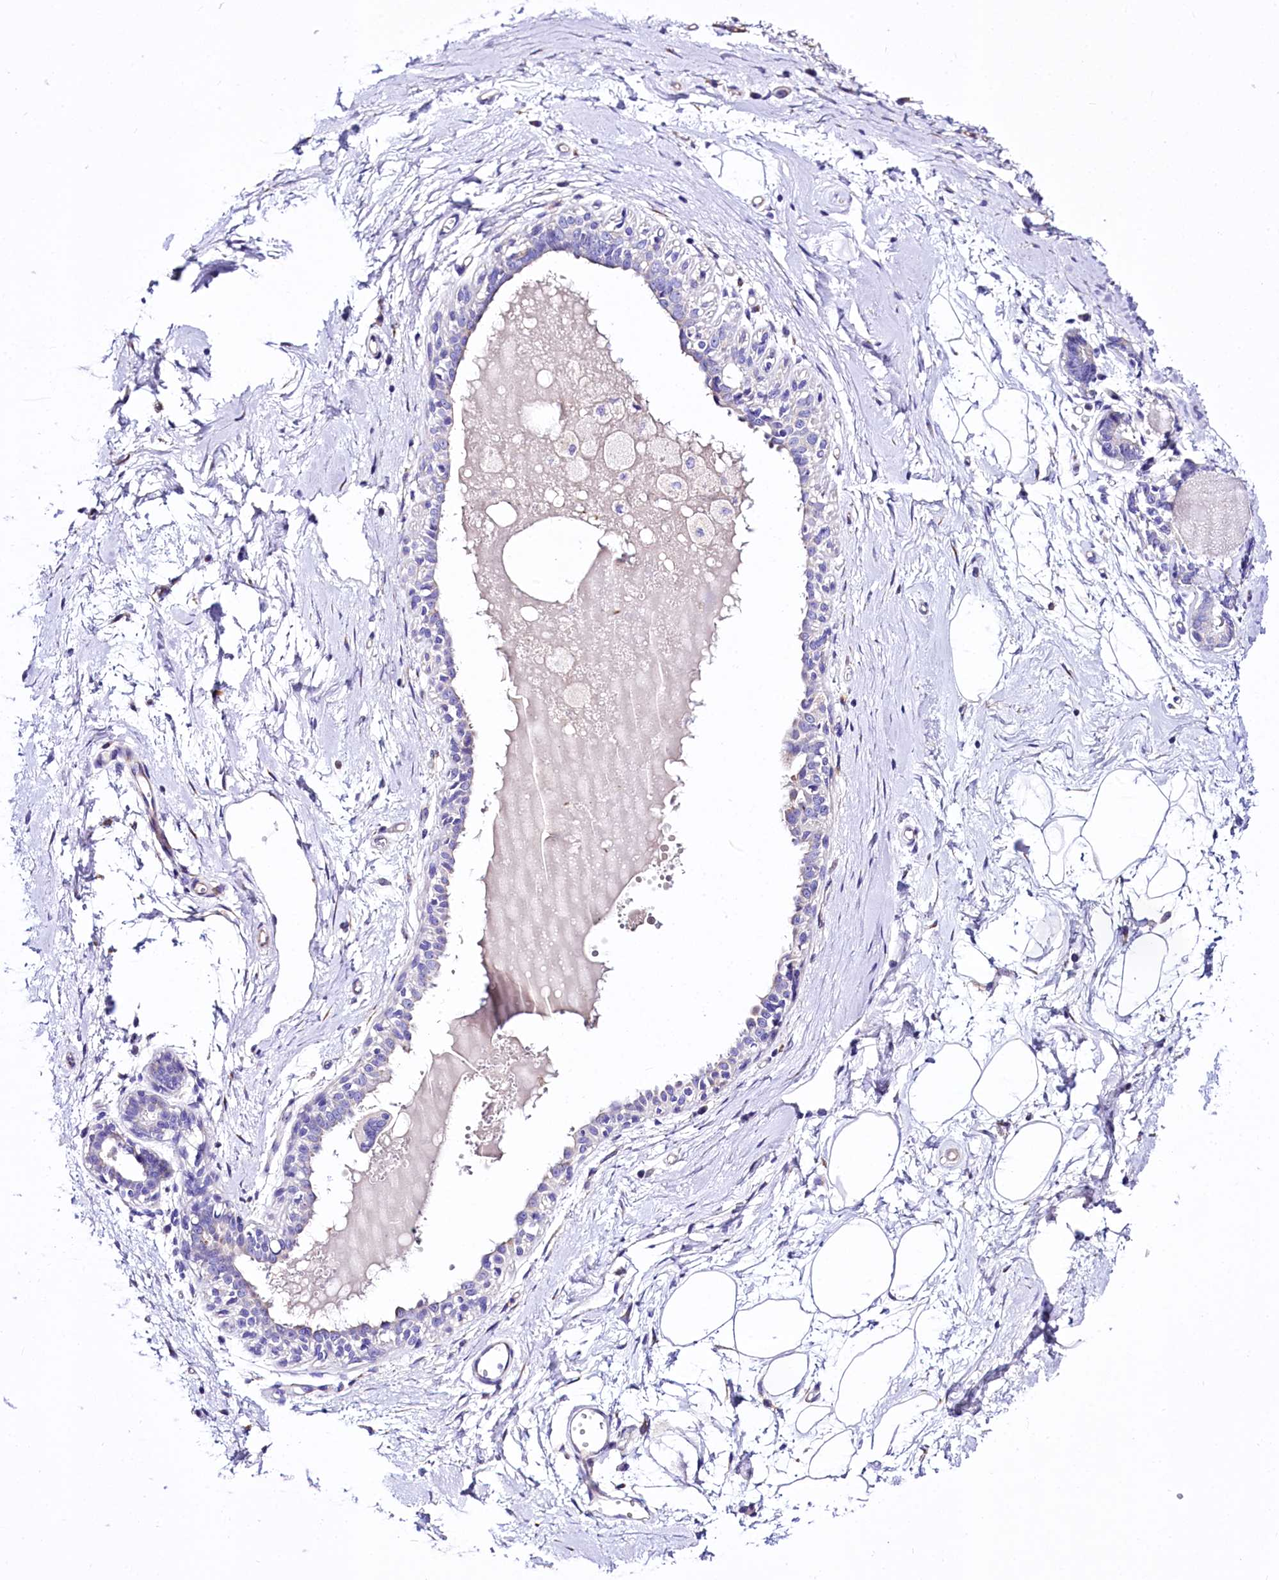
{"staining": {"intensity": "negative", "quantity": "none", "location": "none"}, "tissue": "breast", "cell_type": "Adipocytes", "image_type": "normal", "snomed": [{"axis": "morphology", "description": "Normal tissue, NOS"}, {"axis": "topography", "description": "Breast"}], "caption": "IHC image of normal breast: human breast stained with DAB (3,3'-diaminobenzidine) demonstrates no significant protein expression in adipocytes.", "gene": "A2ML1", "patient": {"sex": "female", "age": 45}}